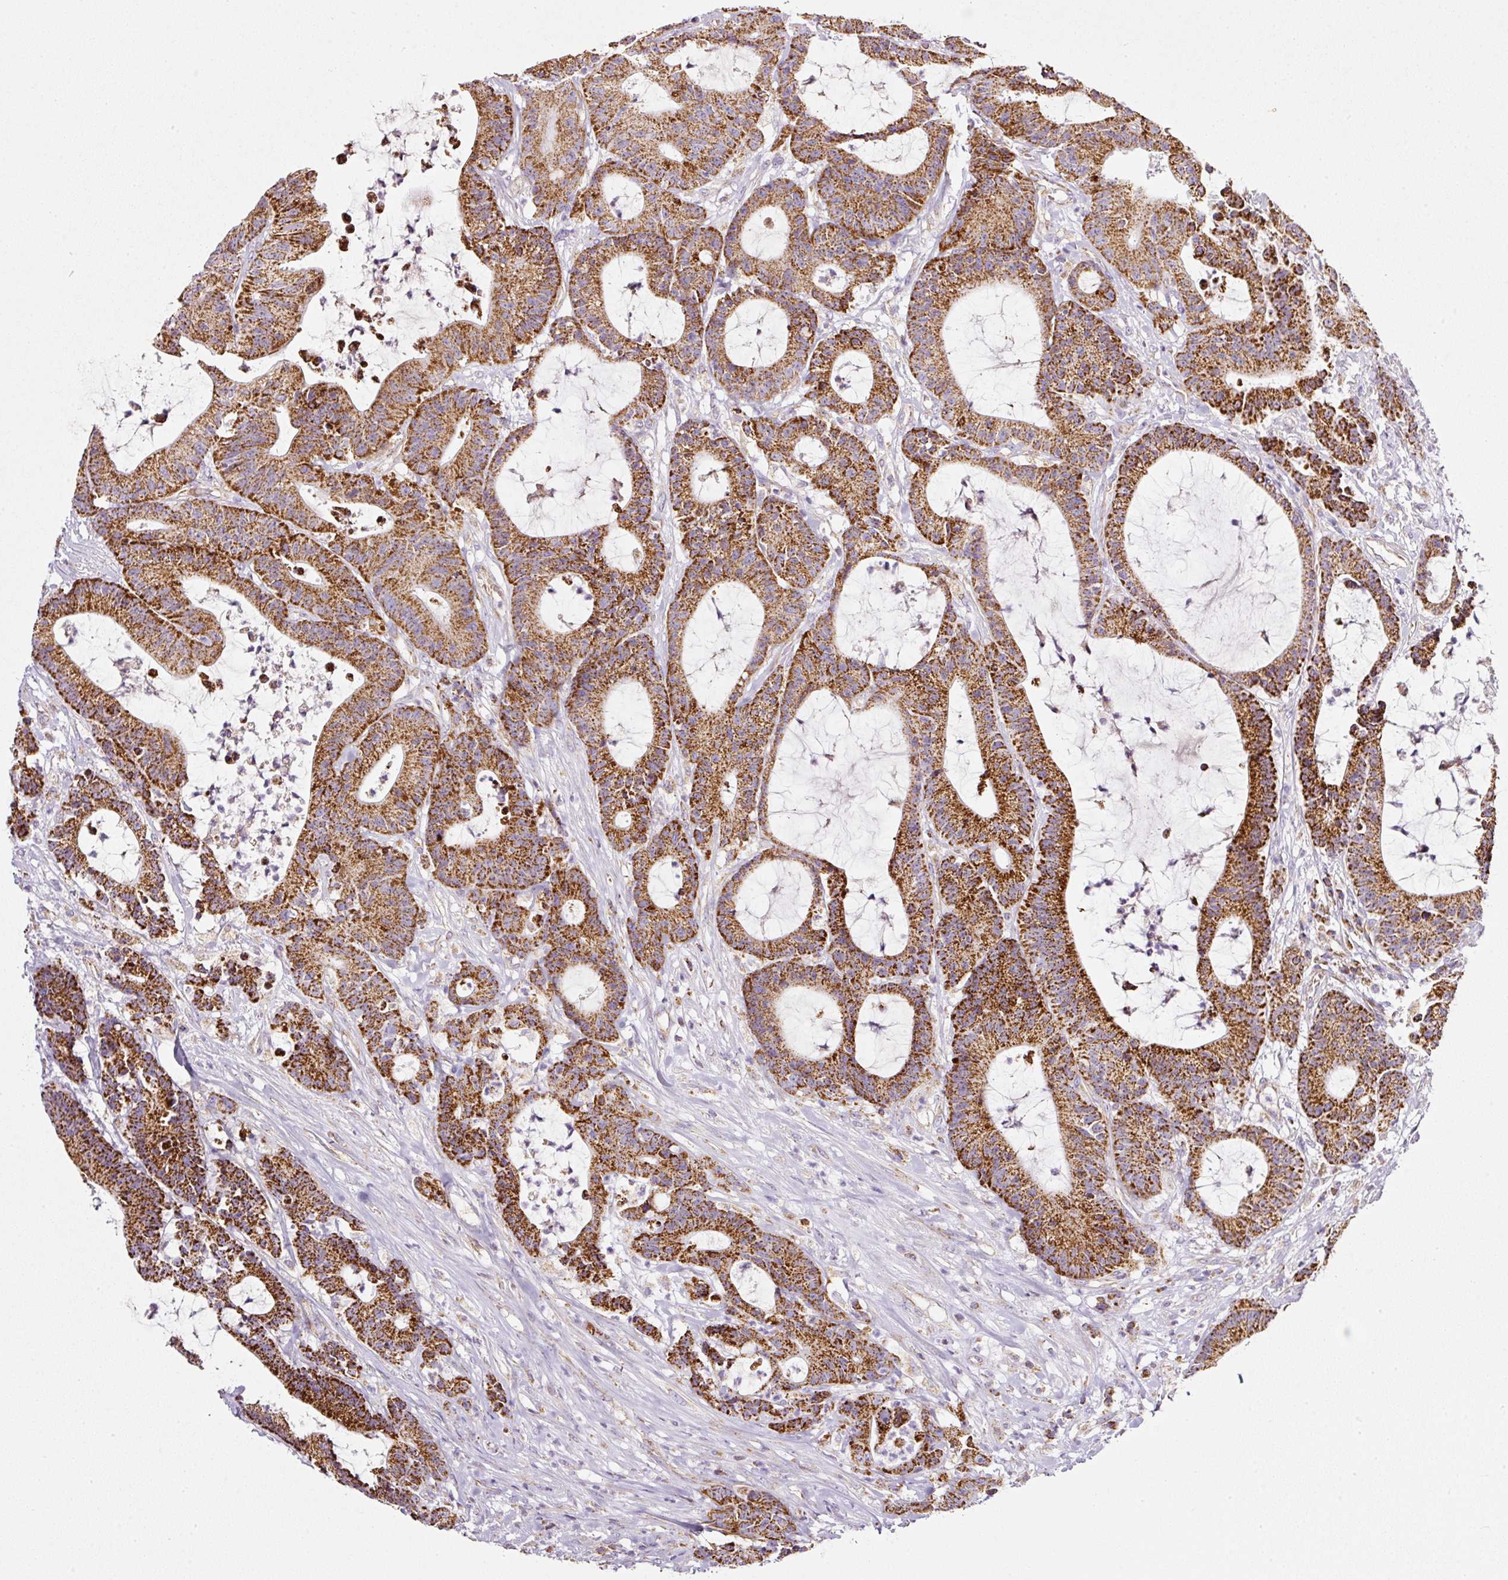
{"staining": {"intensity": "strong", "quantity": ">75%", "location": "cytoplasmic/membranous"}, "tissue": "colorectal cancer", "cell_type": "Tumor cells", "image_type": "cancer", "snomed": [{"axis": "morphology", "description": "Adenocarcinoma, NOS"}, {"axis": "topography", "description": "Colon"}], "caption": "Immunohistochemistry (IHC) staining of colorectal cancer, which demonstrates high levels of strong cytoplasmic/membranous staining in approximately >75% of tumor cells indicating strong cytoplasmic/membranous protein expression. The staining was performed using DAB (brown) for protein detection and nuclei were counterstained in hematoxylin (blue).", "gene": "SDHA", "patient": {"sex": "female", "age": 84}}